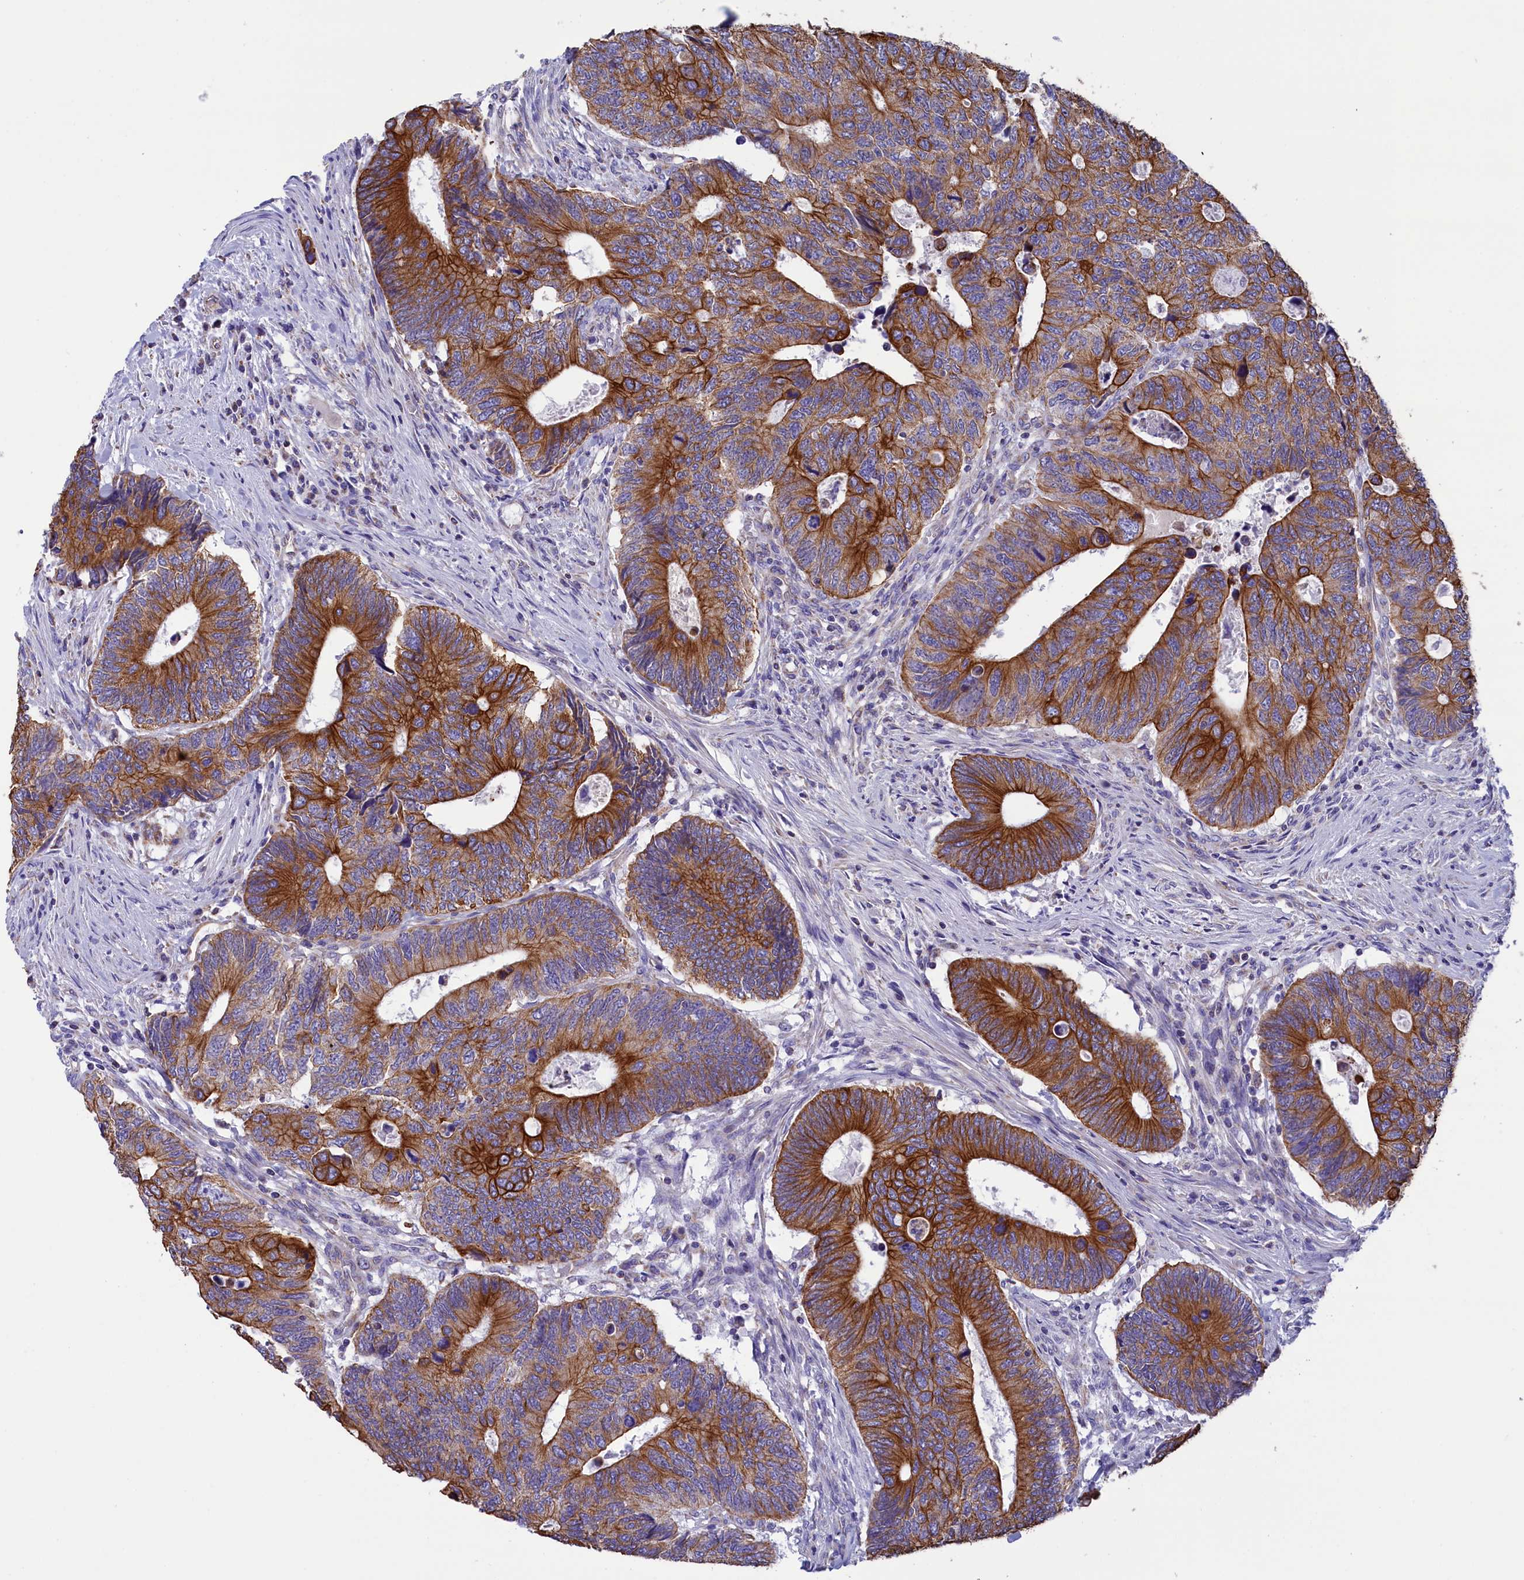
{"staining": {"intensity": "strong", "quantity": ">75%", "location": "cytoplasmic/membranous"}, "tissue": "colorectal cancer", "cell_type": "Tumor cells", "image_type": "cancer", "snomed": [{"axis": "morphology", "description": "Adenocarcinoma, NOS"}, {"axis": "topography", "description": "Colon"}], "caption": "The image reveals a brown stain indicating the presence of a protein in the cytoplasmic/membranous of tumor cells in adenocarcinoma (colorectal).", "gene": "GATB", "patient": {"sex": "male", "age": 87}}